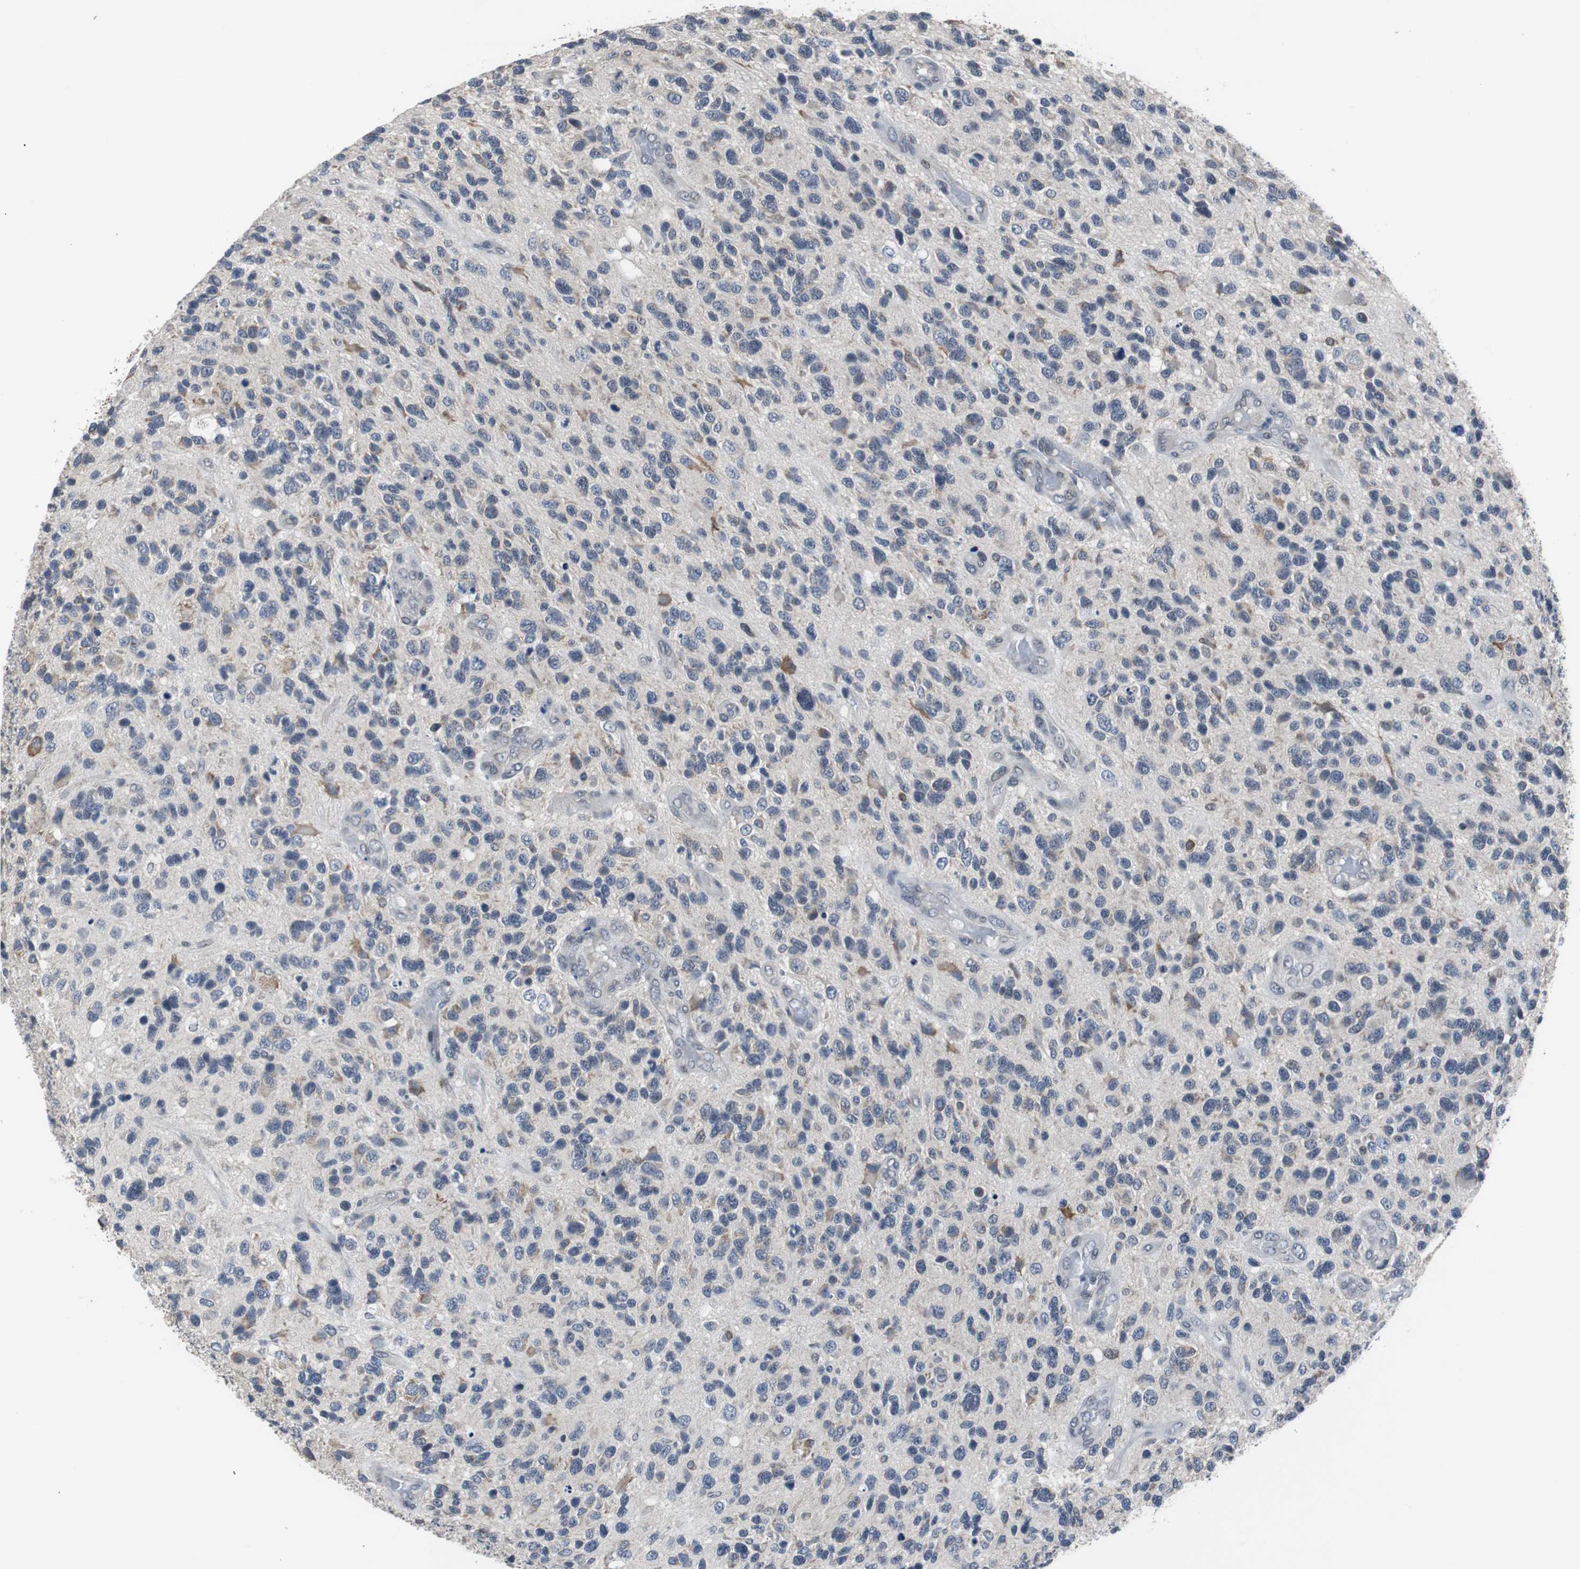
{"staining": {"intensity": "moderate", "quantity": "<25%", "location": "cytoplasmic/membranous"}, "tissue": "glioma", "cell_type": "Tumor cells", "image_type": "cancer", "snomed": [{"axis": "morphology", "description": "Glioma, malignant, High grade"}, {"axis": "topography", "description": "Brain"}], "caption": "Protein staining shows moderate cytoplasmic/membranous expression in approximately <25% of tumor cells in glioma. The staining is performed using DAB brown chromogen to label protein expression. The nuclei are counter-stained blue using hematoxylin.", "gene": "TP63", "patient": {"sex": "female", "age": 58}}